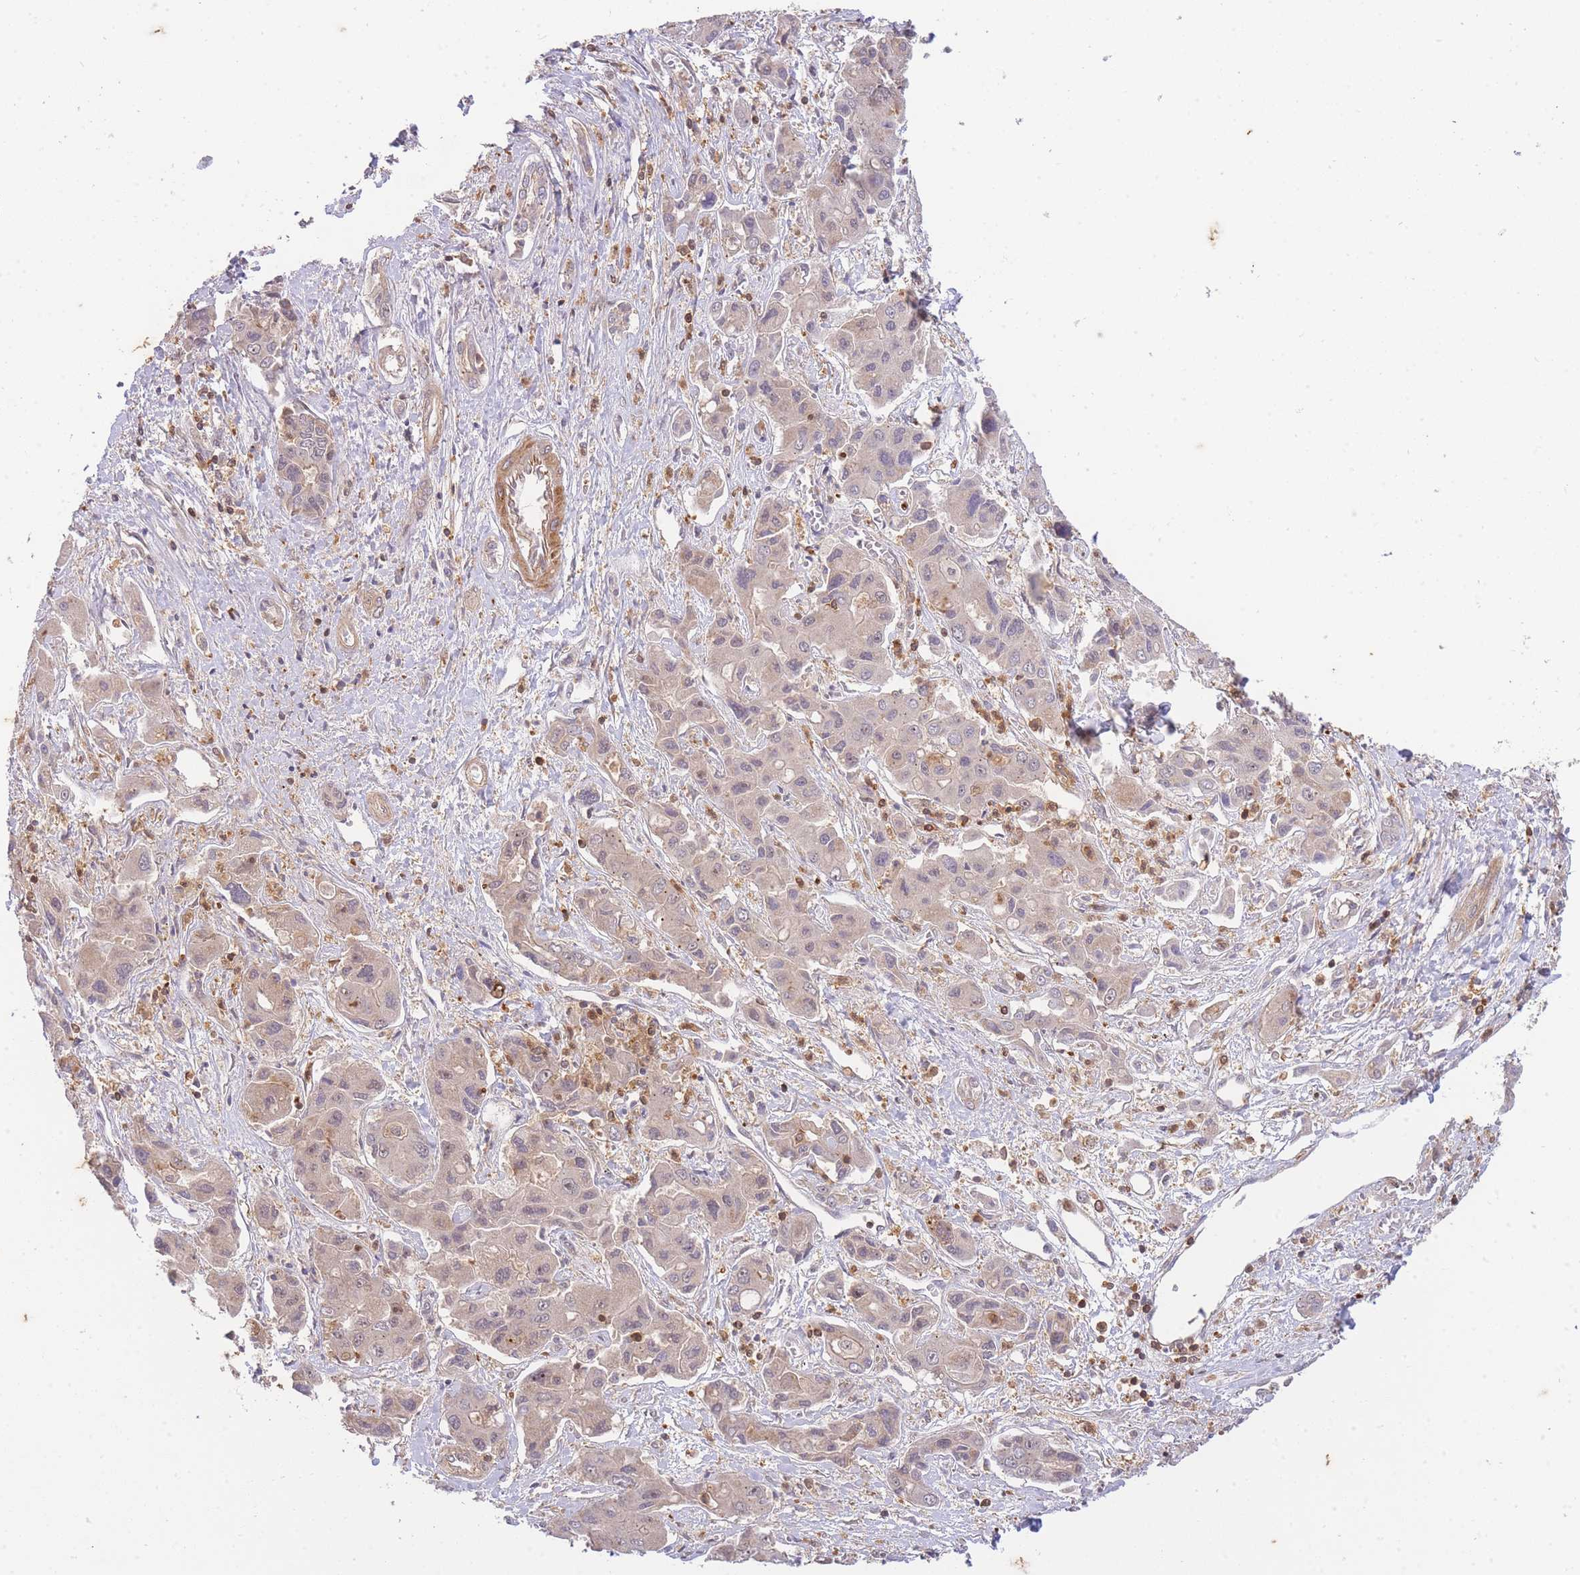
{"staining": {"intensity": "weak", "quantity": "25%-75%", "location": "cytoplasmic/membranous"}, "tissue": "liver cancer", "cell_type": "Tumor cells", "image_type": "cancer", "snomed": [{"axis": "morphology", "description": "Cholangiocarcinoma"}, {"axis": "topography", "description": "Liver"}], "caption": "A micrograph of liver cancer (cholangiocarcinoma) stained for a protein reveals weak cytoplasmic/membranous brown staining in tumor cells.", "gene": "ST8SIA4", "patient": {"sex": "male", "age": 67}}